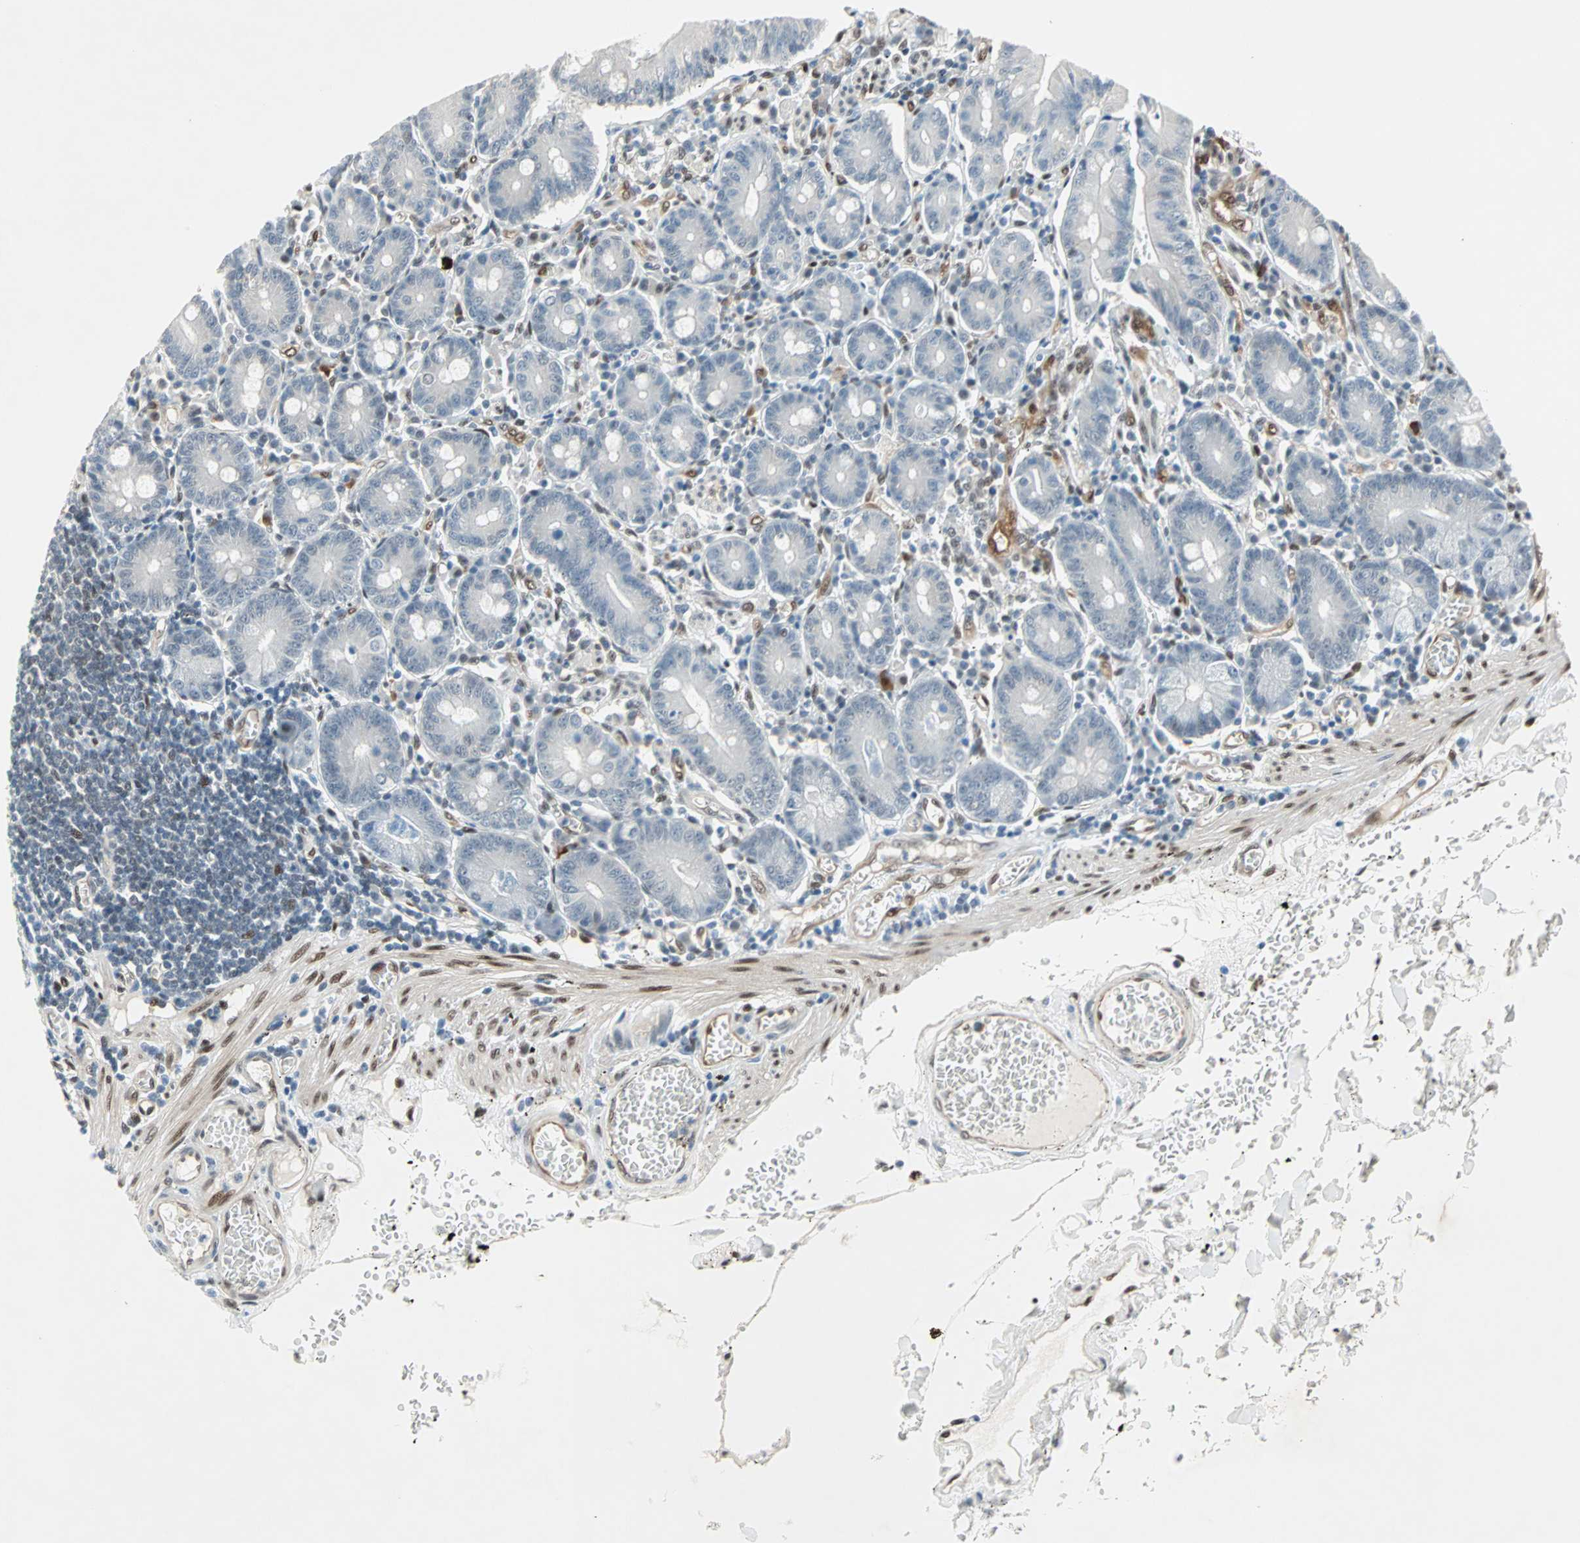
{"staining": {"intensity": "moderate", "quantity": "25%-75%", "location": "cytoplasmic/membranous,nuclear"}, "tissue": "small intestine", "cell_type": "Glandular cells", "image_type": "normal", "snomed": [{"axis": "morphology", "description": "Normal tissue, NOS"}, {"axis": "topography", "description": "Small intestine"}], "caption": "Protein expression analysis of normal small intestine shows moderate cytoplasmic/membranous,nuclear expression in about 25%-75% of glandular cells.", "gene": "WWTR1", "patient": {"sex": "male", "age": 71}}